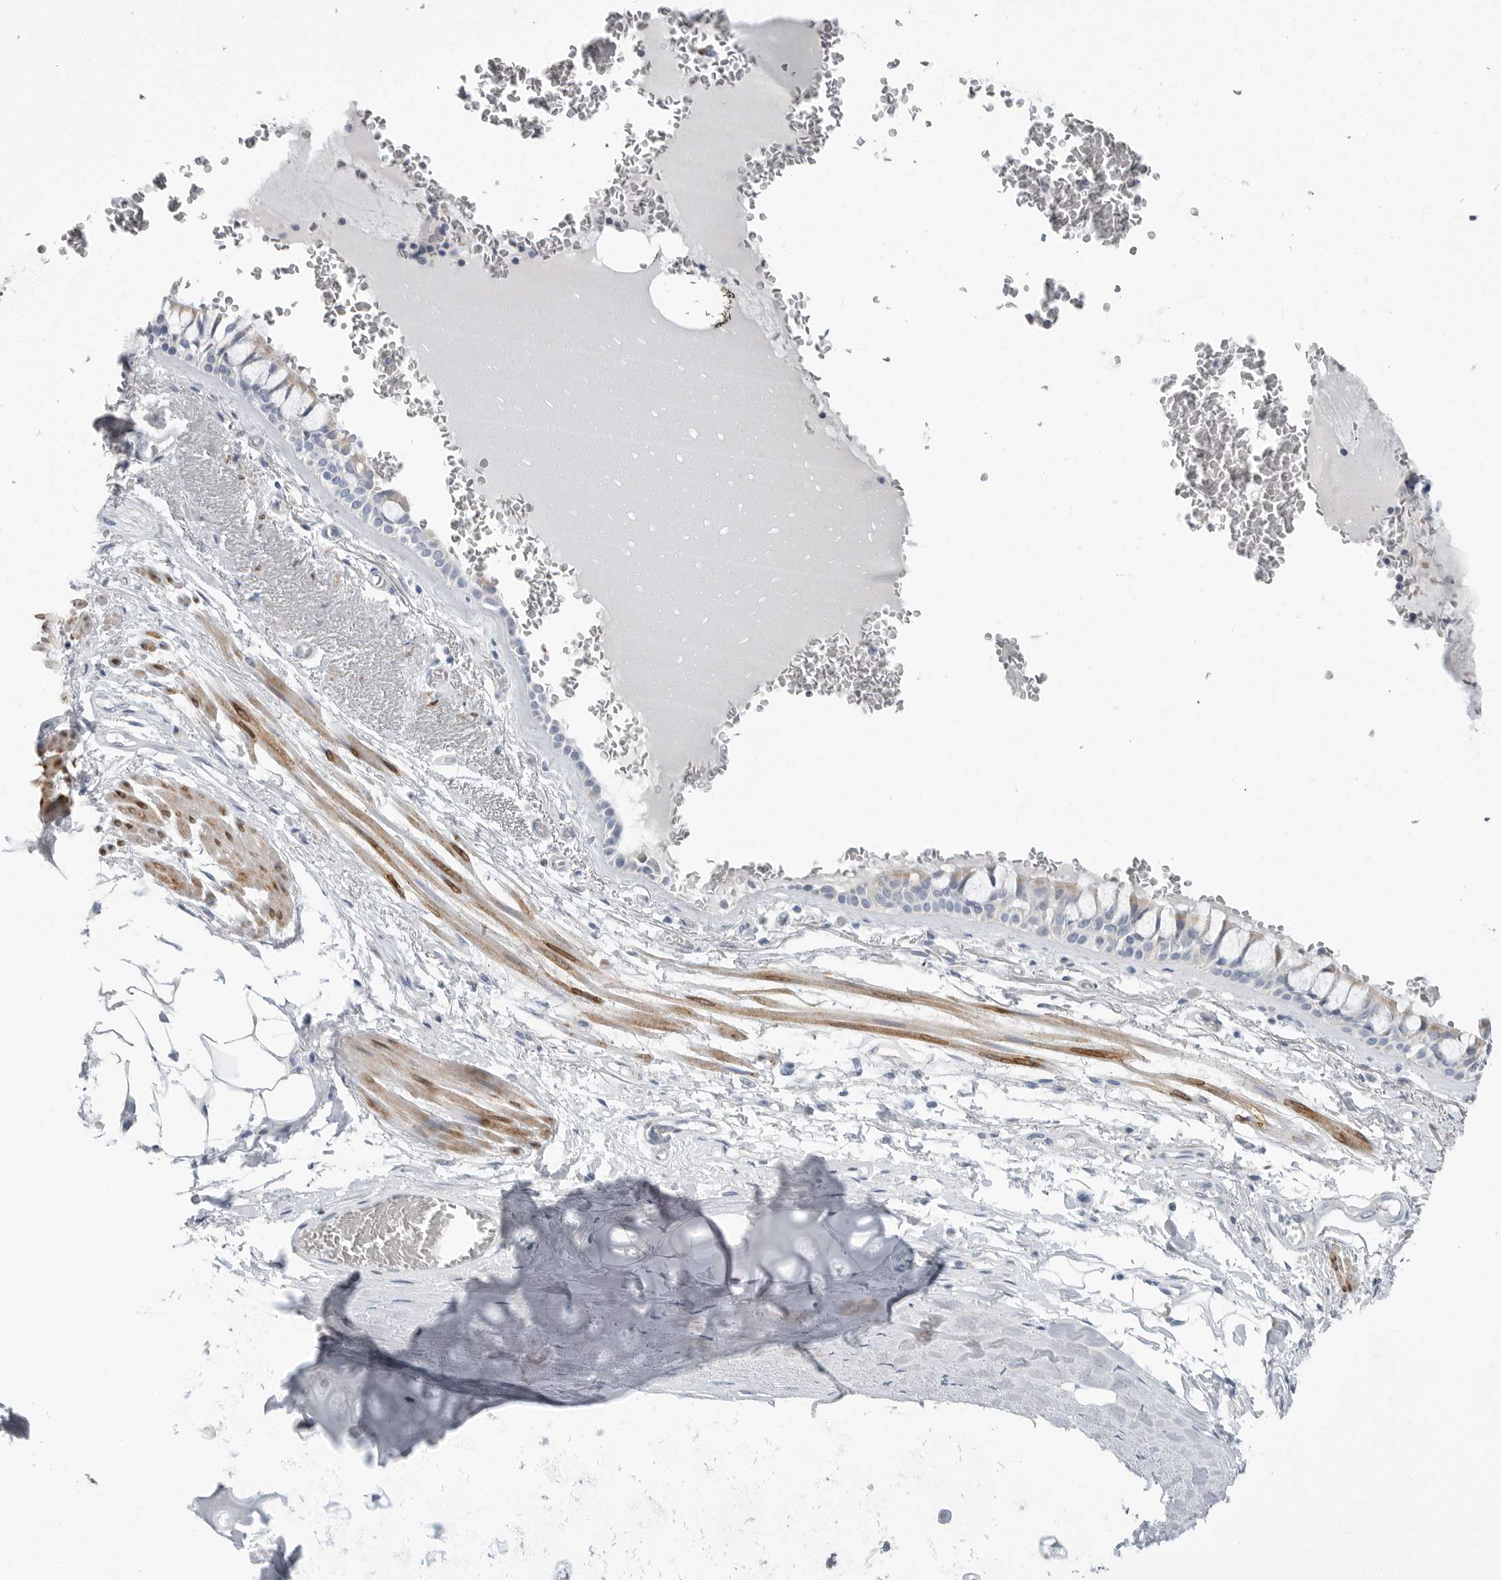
{"staining": {"intensity": "negative", "quantity": "none", "location": "none"}, "tissue": "bronchus", "cell_type": "Respiratory epithelial cells", "image_type": "normal", "snomed": [{"axis": "morphology", "description": "Normal tissue, NOS"}, {"axis": "topography", "description": "Bronchus"}], "caption": "Immunohistochemical staining of benign human bronchus exhibits no significant staining in respiratory epithelial cells.", "gene": "PLN", "patient": {"sex": "male", "age": 66}}